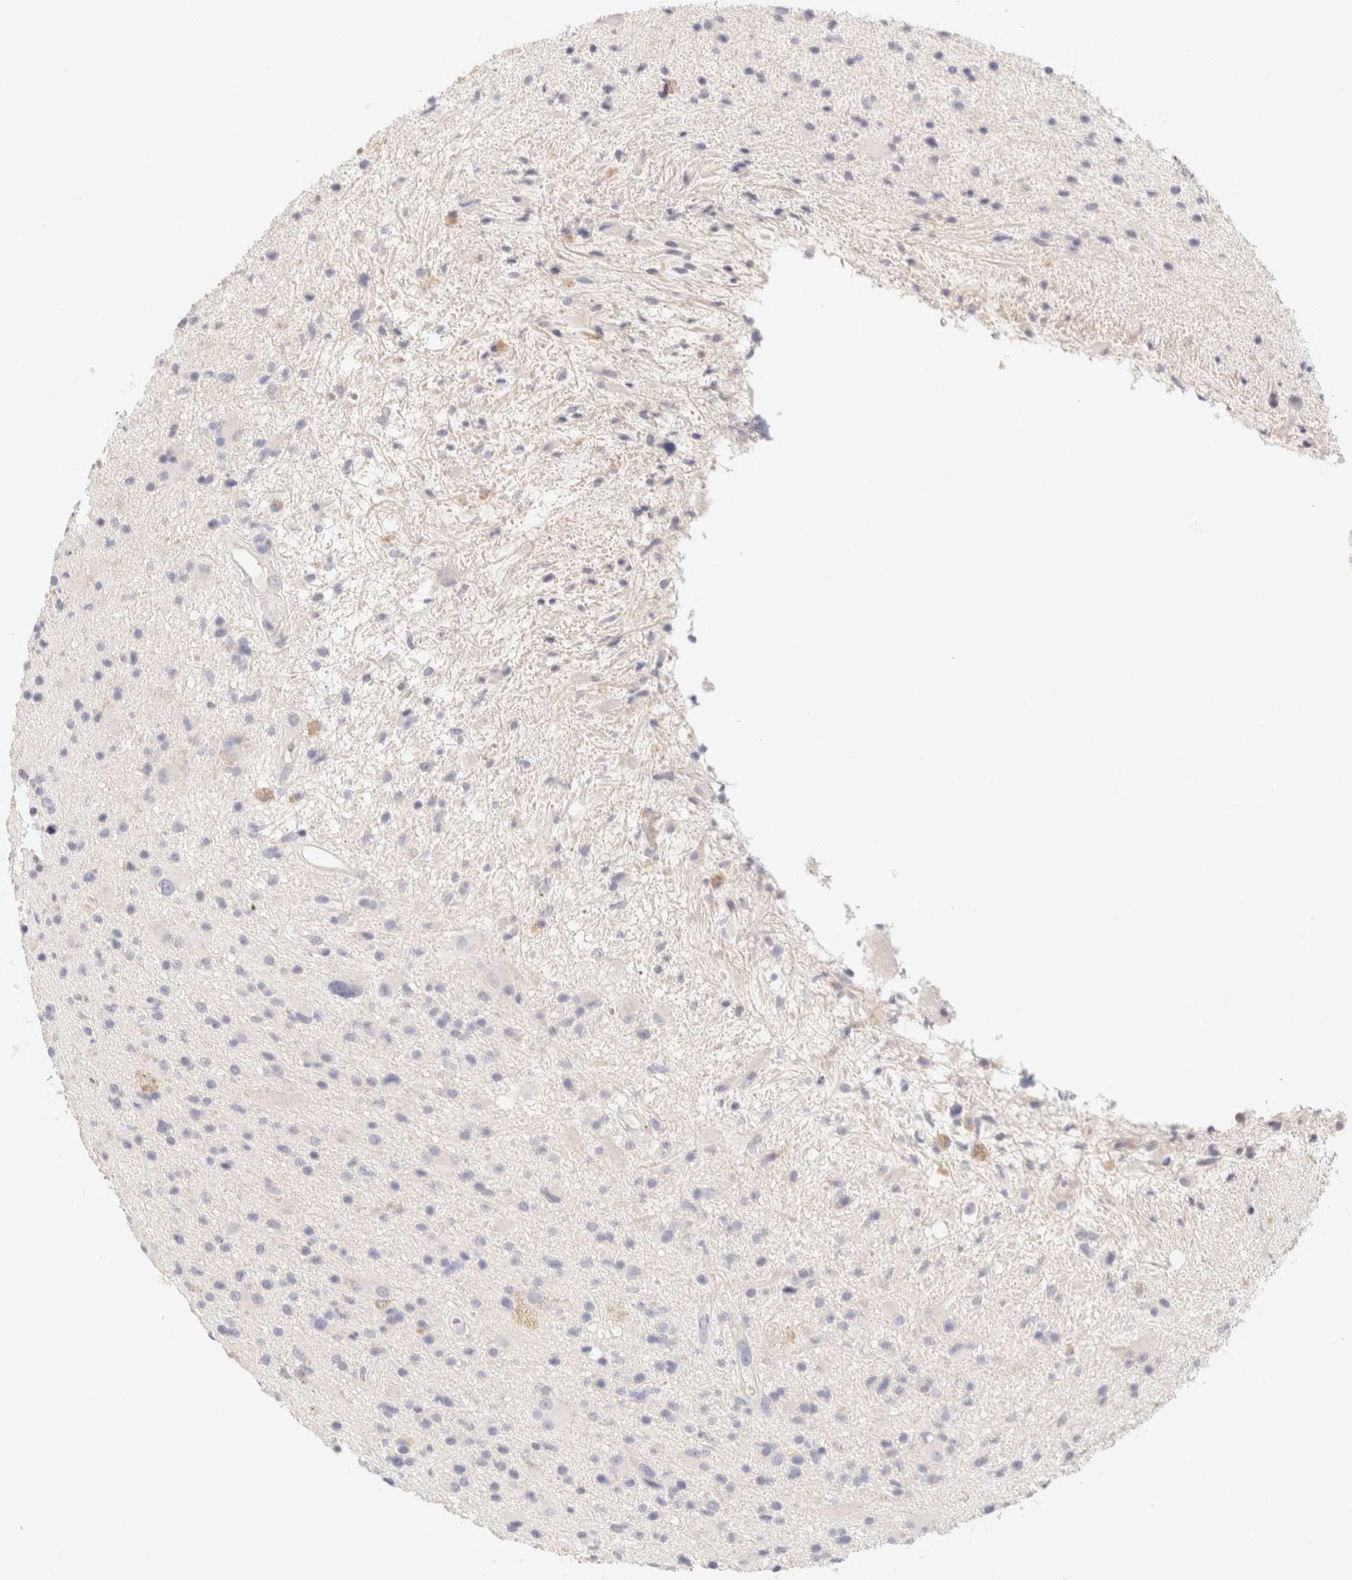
{"staining": {"intensity": "negative", "quantity": "none", "location": "none"}, "tissue": "glioma", "cell_type": "Tumor cells", "image_type": "cancer", "snomed": [{"axis": "morphology", "description": "Glioma, malignant, High grade"}, {"axis": "topography", "description": "Brain"}], "caption": "Immunohistochemical staining of human high-grade glioma (malignant) reveals no significant positivity in tumor cells.", "gene": "SCGB2A2", "patient": {"sex": "male", "age": 33}}